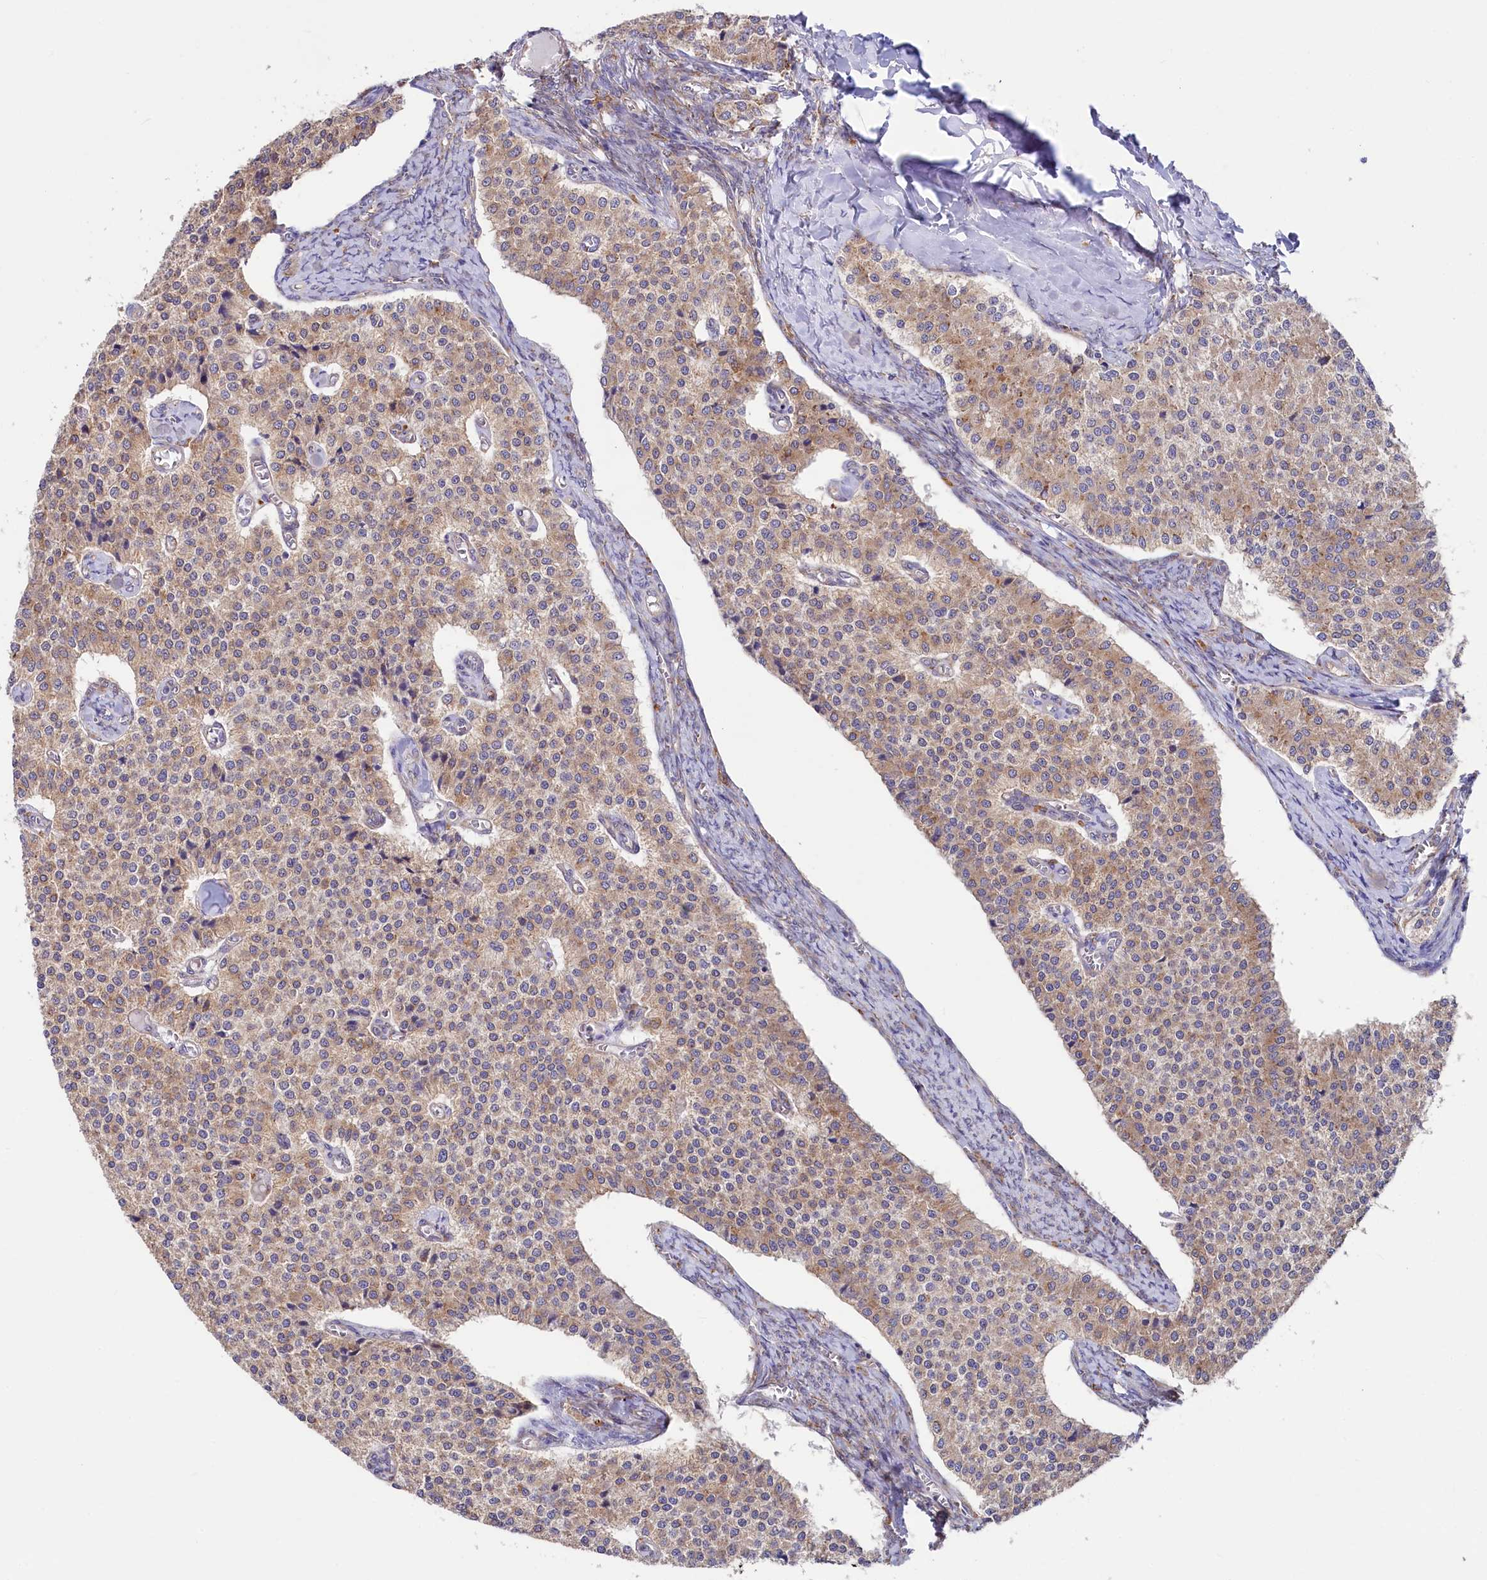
{"staining": {"intensity": "weak", "quantity": ">75%", "location": "cytoplasmic/membranous"}, "tissue": "carcinoid", "cell_type": "Tumor cells", "image_type": "cancer", "snomed": [{"axis": "morphology", "description": "Carcinoid, malignant, NOS"}, {"axis": "topography", "description": "Colon"}], "caption": "Immunohistochemistry photomicrograph of neoplastic tissue: human carcinoid stained using immunohistochemistry (IHC) exhibits low levels of weak protein expression localized specifically in the cytoplasmic/membranous of tumor cells, appearing as a cytoplasmic/membranous brown color.", "gene": "CHID1", "patient": {"sex": "female", "age": 52}}